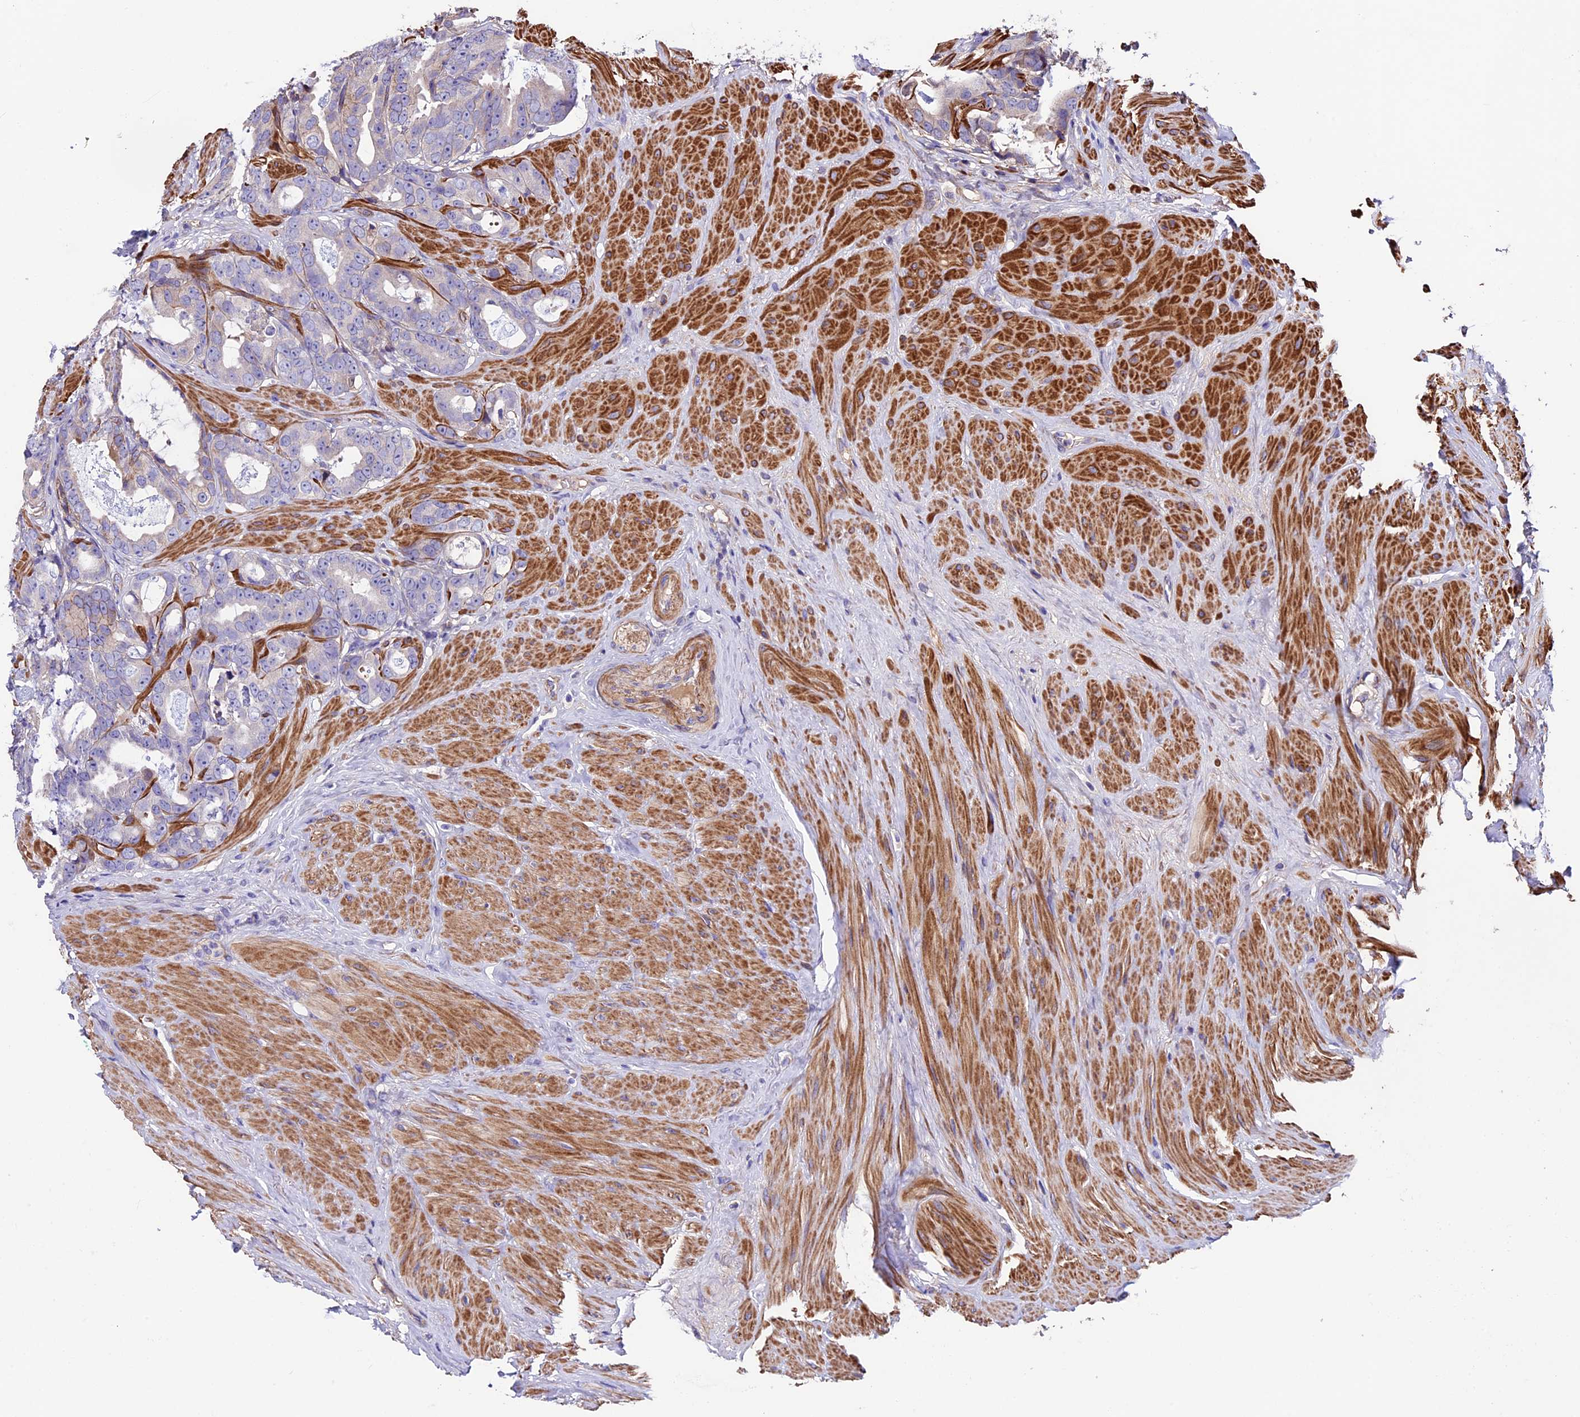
{"staining": {"intensity": "negative", "quantity": "none", "location": "none"}, "tissue": "prostate cancer", "cell_type": "Tumor cells", "image_type": "cancer", "snomed": [{"axis": "morphology", "description": "Adenocarcinoma, Low grade"}, {"axis": "topography", "description": "Prostate"}], "caption": "The histopathology image displays no significant positivity in tumor cells of adenocarcinoma (low-grade) (prostate).", "gene": "EVA1B", "patient": {"sex": "male", "age": 71}}